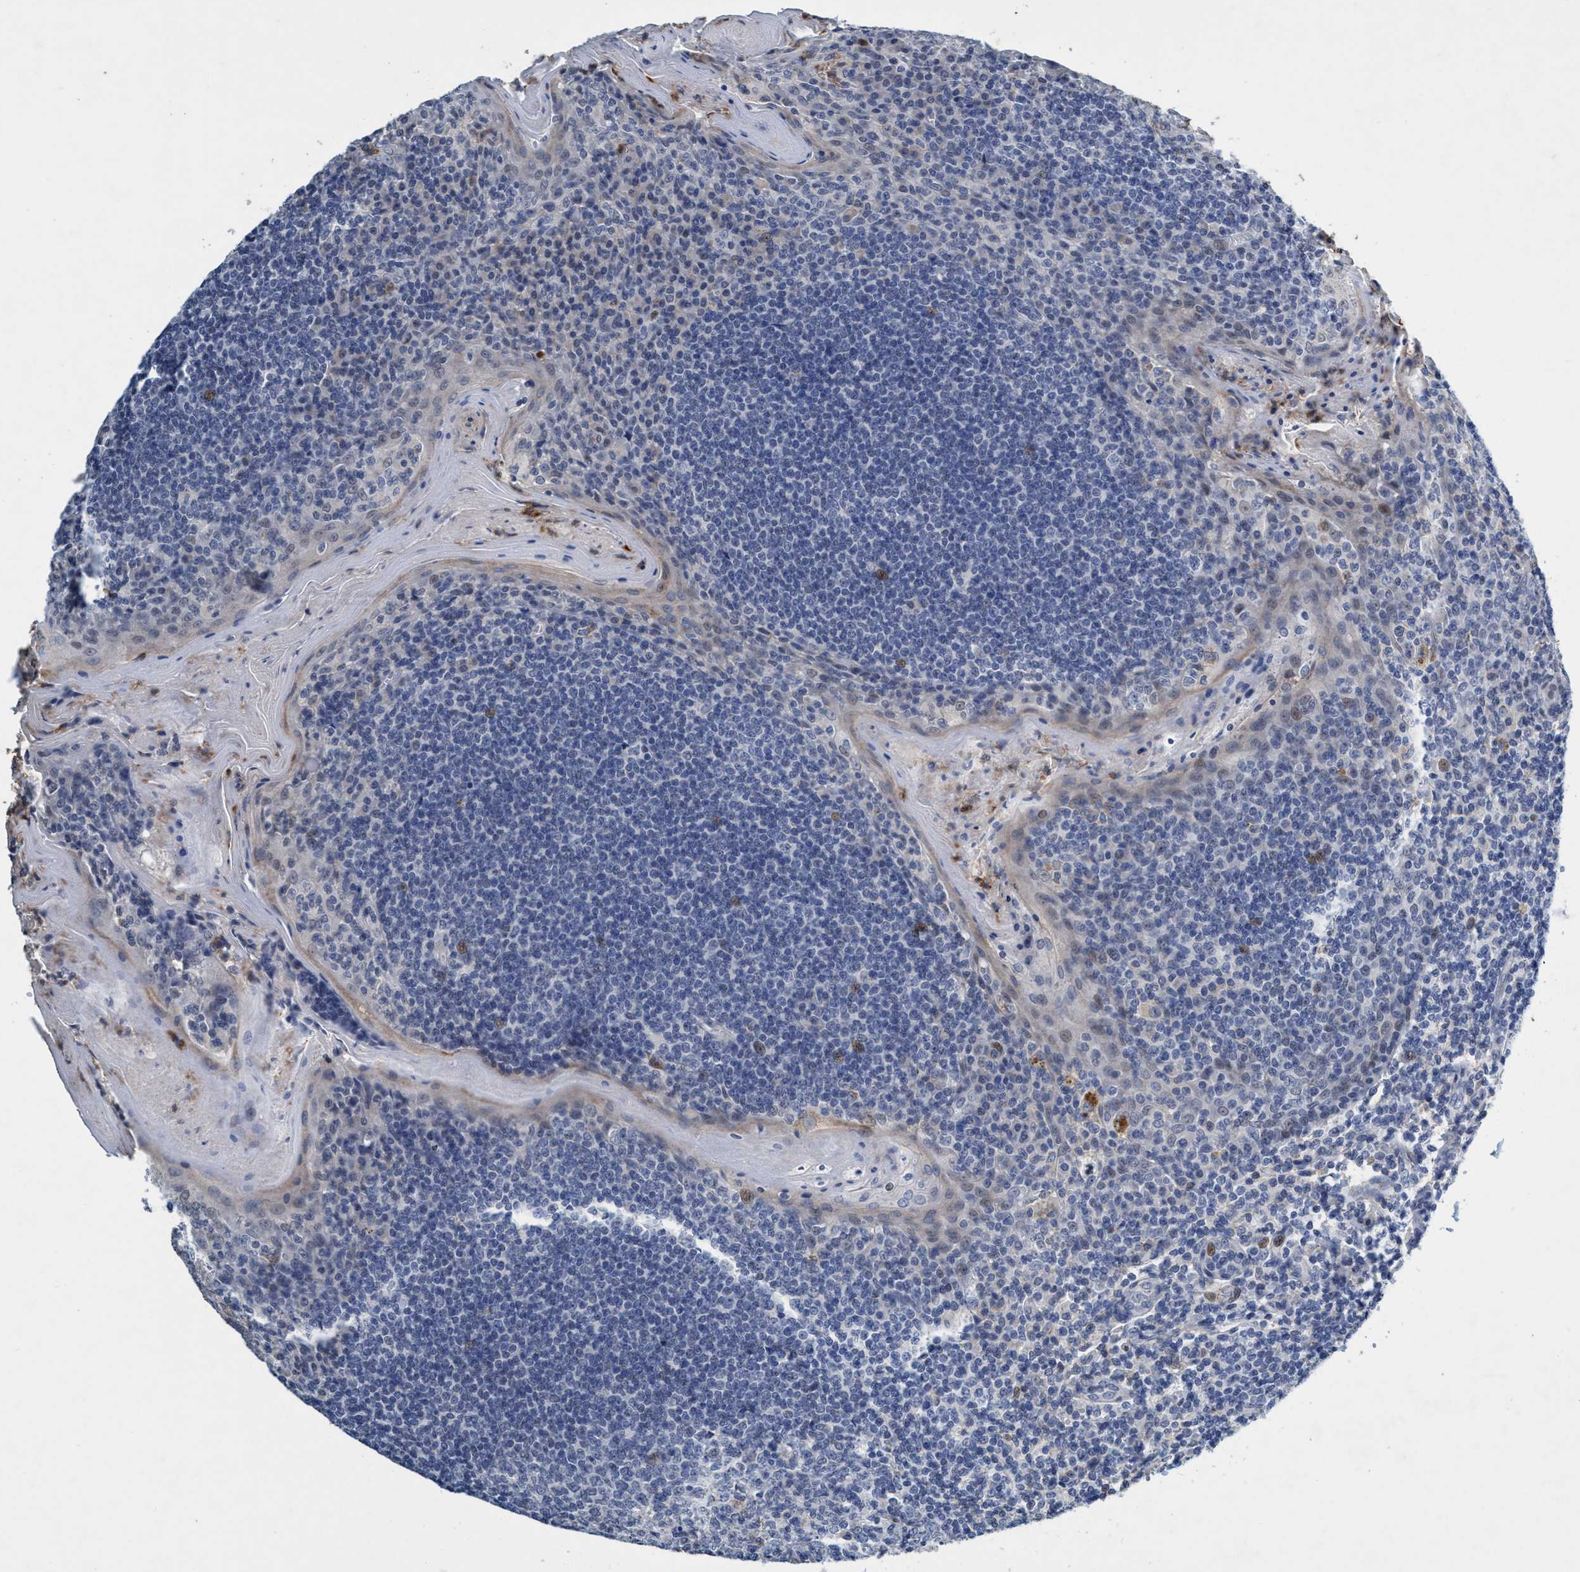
{"staining": {"intensity": "negative", "quantity": "none", "location": "none"}, "tissue": "tonsil", "cell_type": "Germinal center cells", "image_type": "normal", "snomed": [{"axis": "morphology", "description": "Normal tissue, NOS"}, {"axis": "topography", "description": "Tonsil"}], "caption": "A high-resolution histopathology image shows immunohistochemistry (IHC) staining of normal tonsil, which displays no significant positivity in germinal center cells.", "gene": "GRB14", "patient": {"sex": "male", "age": 31}}